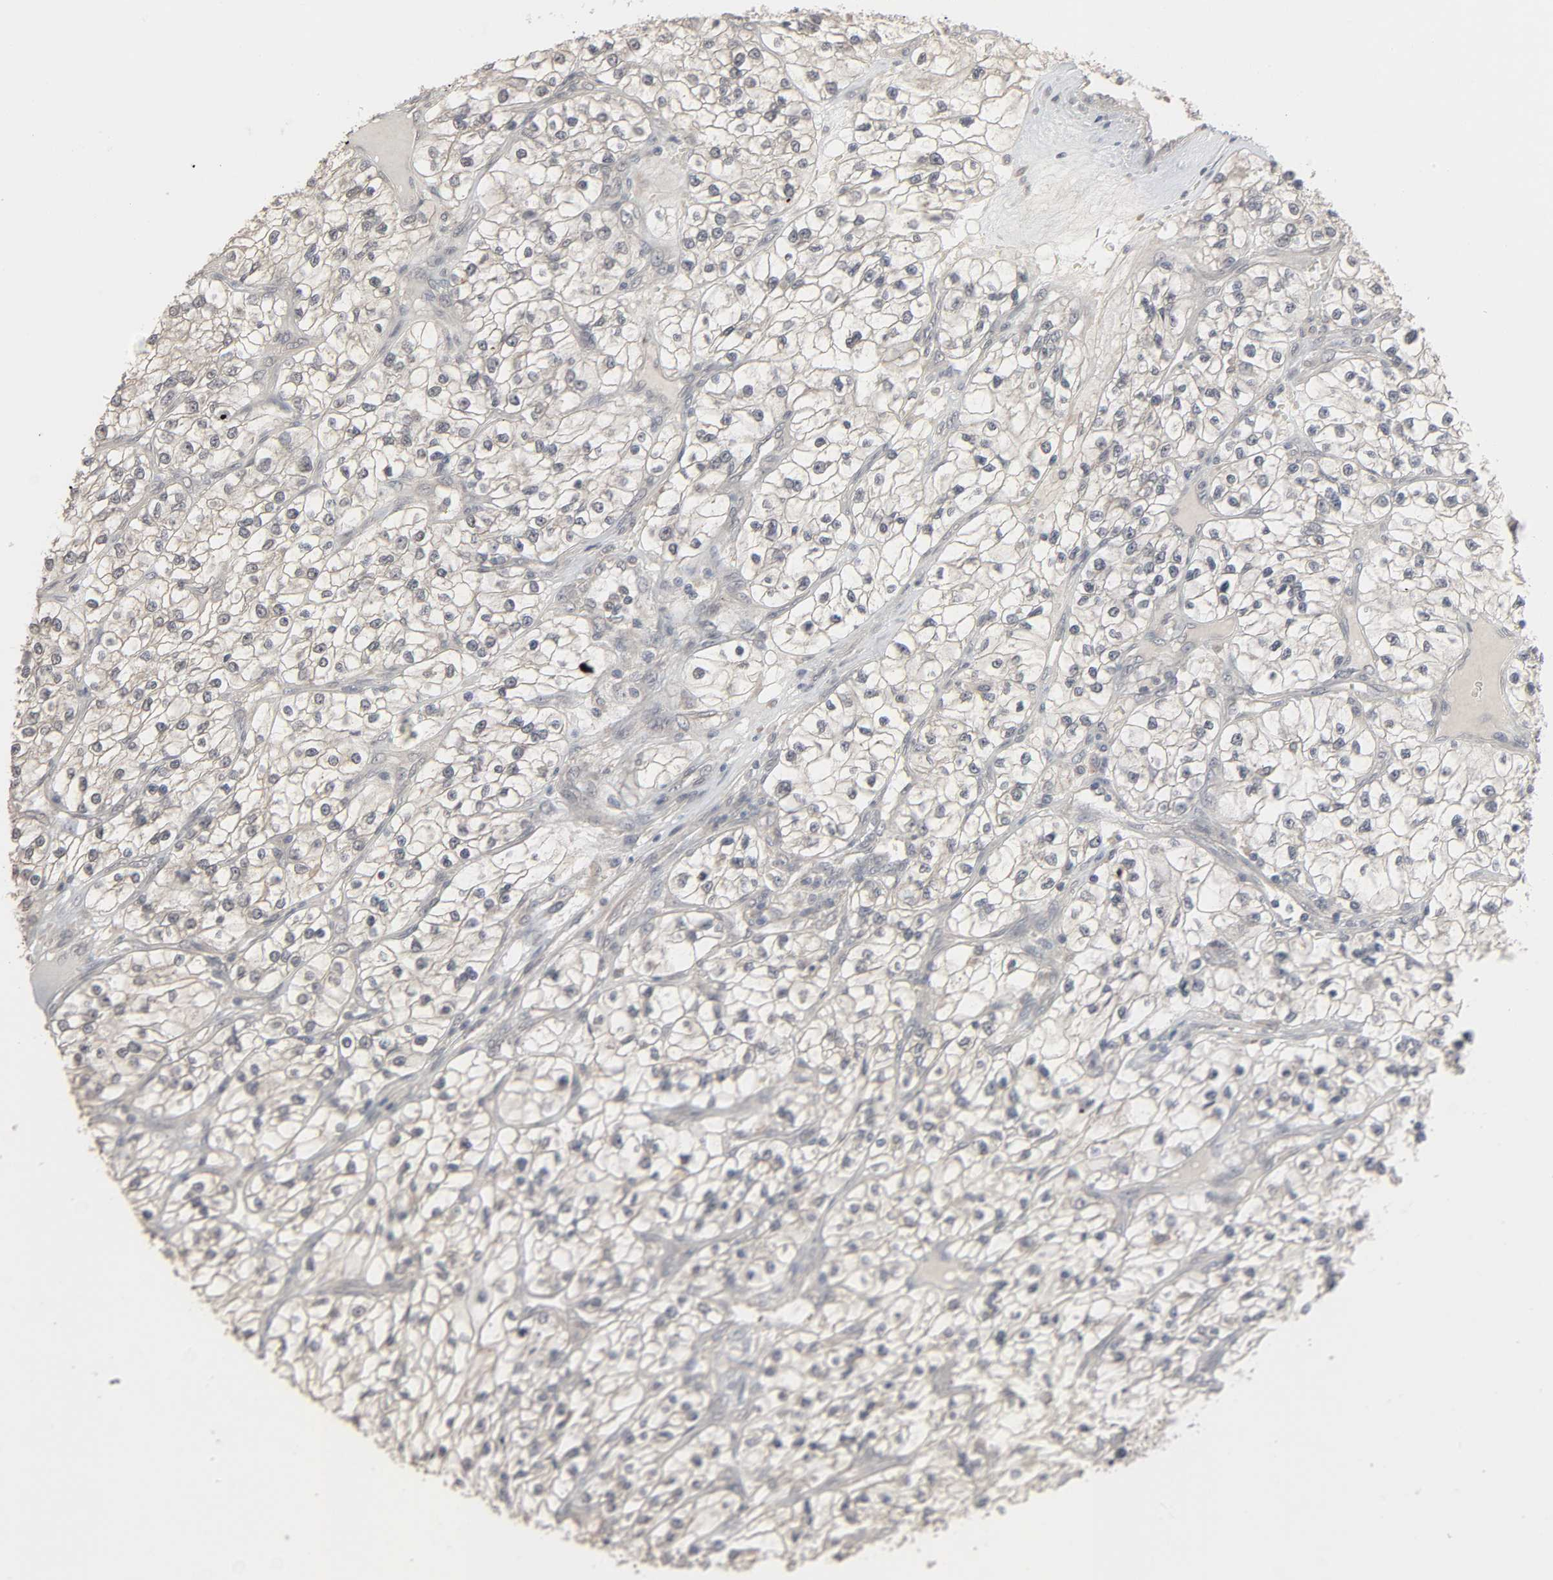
{"staining": {"intensity": "negative", "quantity": "none", "location": "none"}, "tissue": "renal cancer", "cell_type": "Tumor cells", "image_type": "cancer", "snomed": [{"axis": "morphology", "description": "Adenocarcinoma, NOS"}, {"axis": "topography", "description": "Kidney"}], "caption": "This is an immunohistochemistry micrograph of renal adenocarcinoma. There is no expression in tumor cells.", "gene": "ZNF222", "patient": {"sex": "female", "age": 57}}